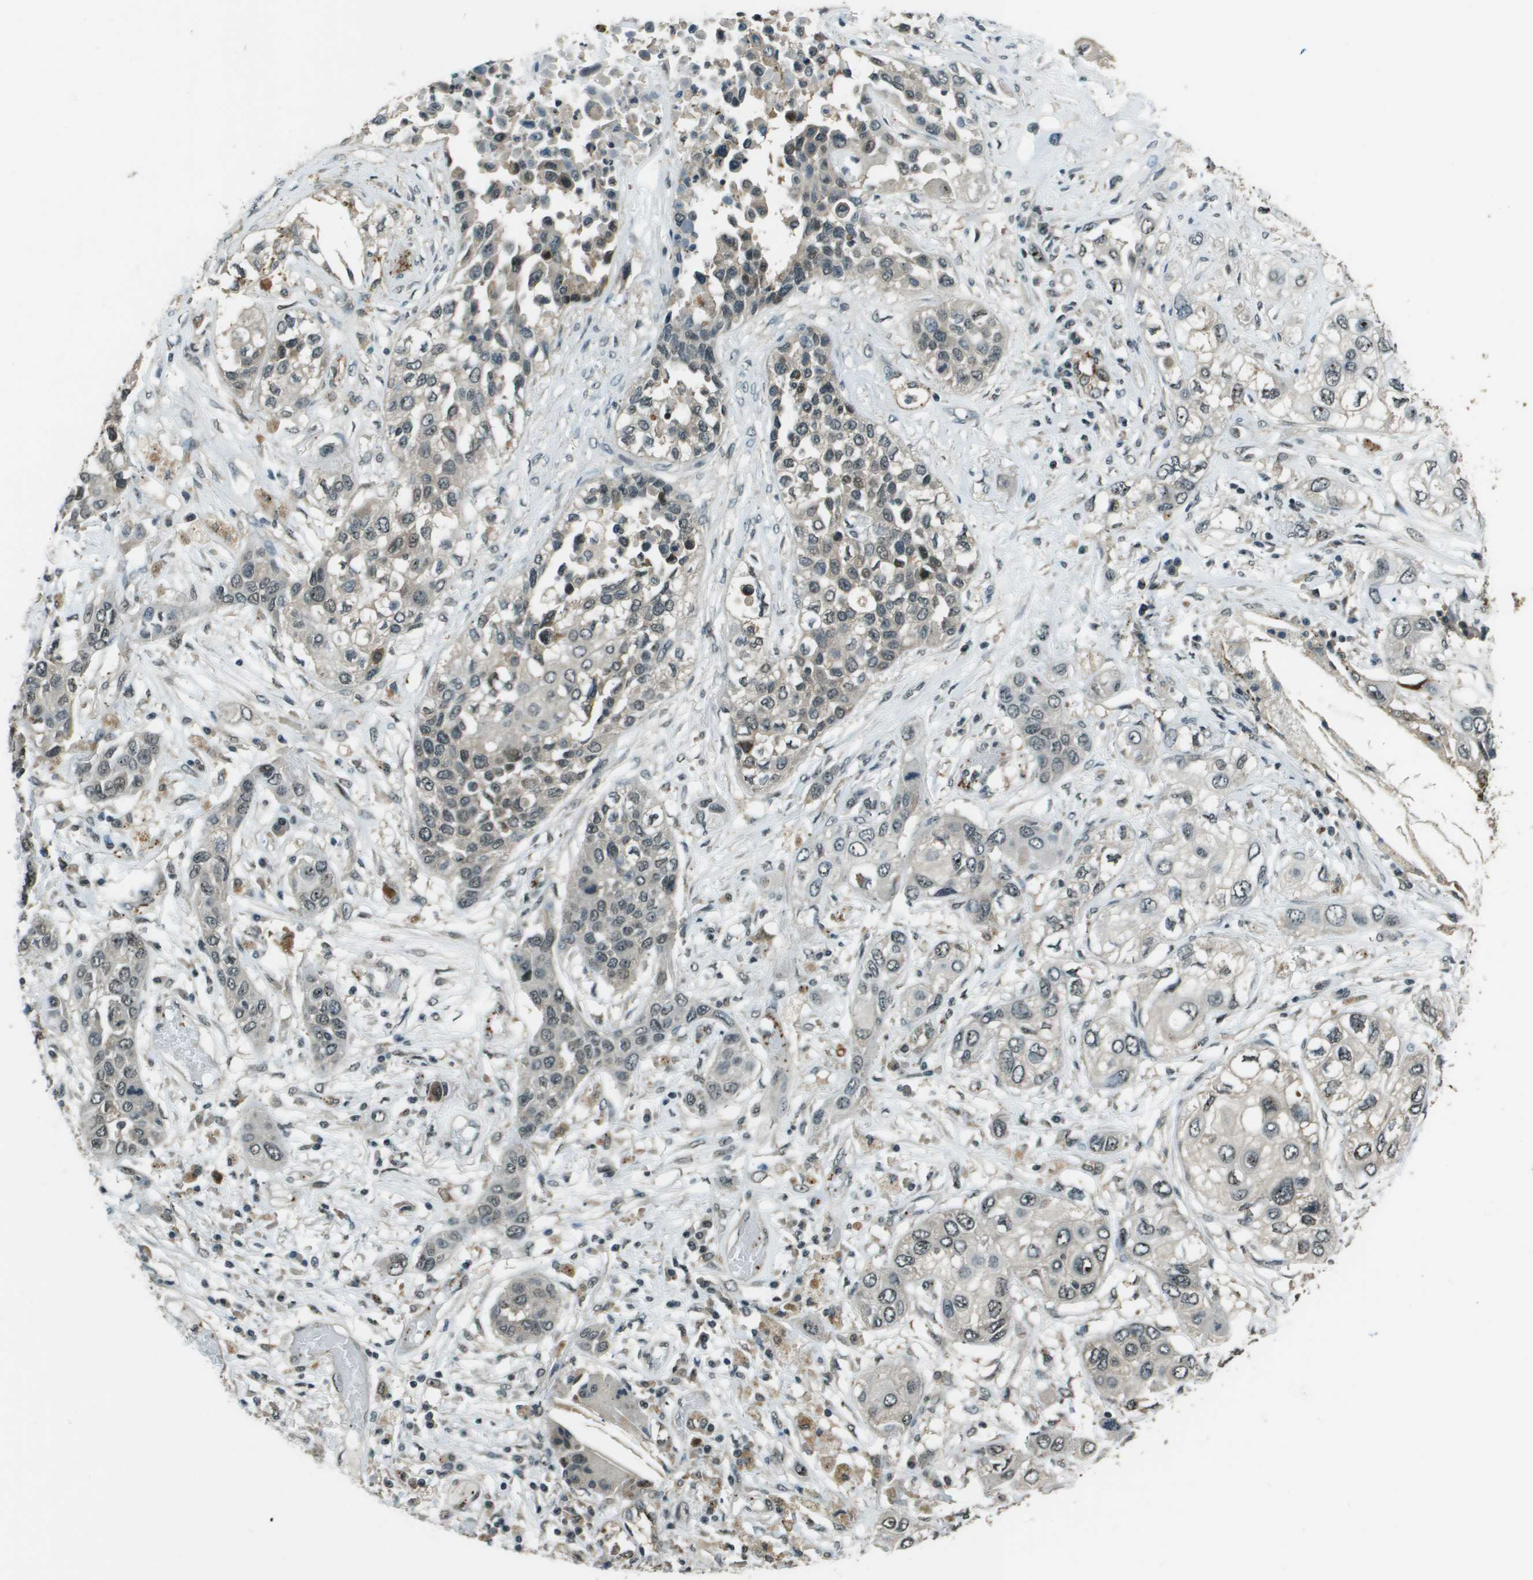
{"staining": {"intensity": "weak", "quantity": "<25%", "location": "cytoplasmic/membranous"}, "tissue": "lung cancer", "cell_type": "Tumor cells", "image_type": "cancer", "snomed": [{"axis": "morphology", "description": "Squamous cell carcinoma, NOS"}, {"axis": "topography", "description": "Lung"}], "caption": "Tumor cells show no significant protein positivity in lung squamous cell carcinoma.", "gene": "SDC3", "patient": {"sex": "male", "age": 71}}